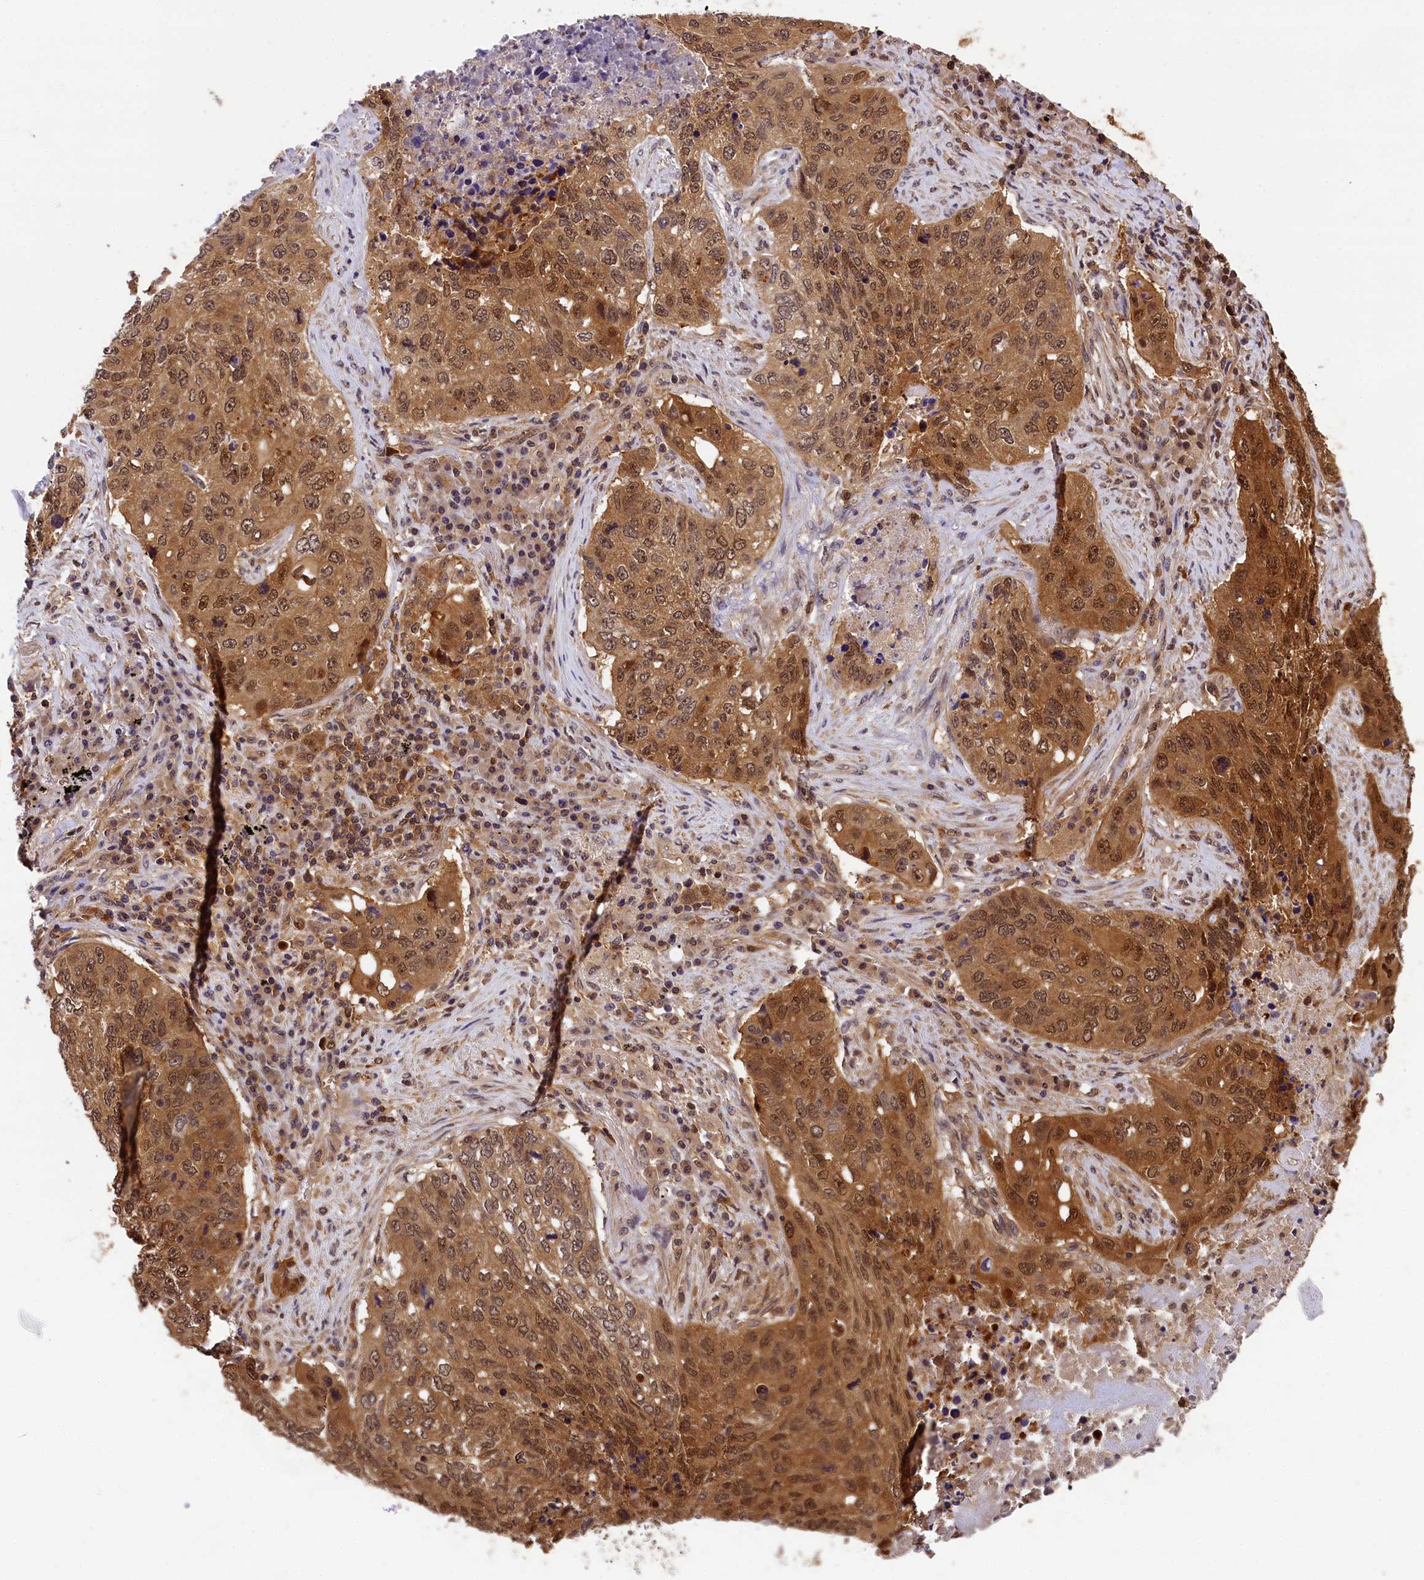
{"staining": {"intensity": "moderate", "quantity": ">75%", "location": "cytoplasmic/membranous,nuclear"}, "tissue": "lung cancer", "cell_type": "Tumor cells", "image_type": "cancer", "snomed": [{"axis": "morphology", "description": "Squamous cell carcinoma, NOS"}, {"axis": "topography", "description": "Lung"}], "caption": "Immunohistochemical staining of lung cancer (squamous cell carcinoma) reveals medium levels of moderate cytoplasmic/membranous and nuclear protein expression in about >75% of tumor cells. (Brightfield microscopy of DAB IHC at high magnification).", "gene": "EIF6", "patient": {"sex": "female", "age": 63}}